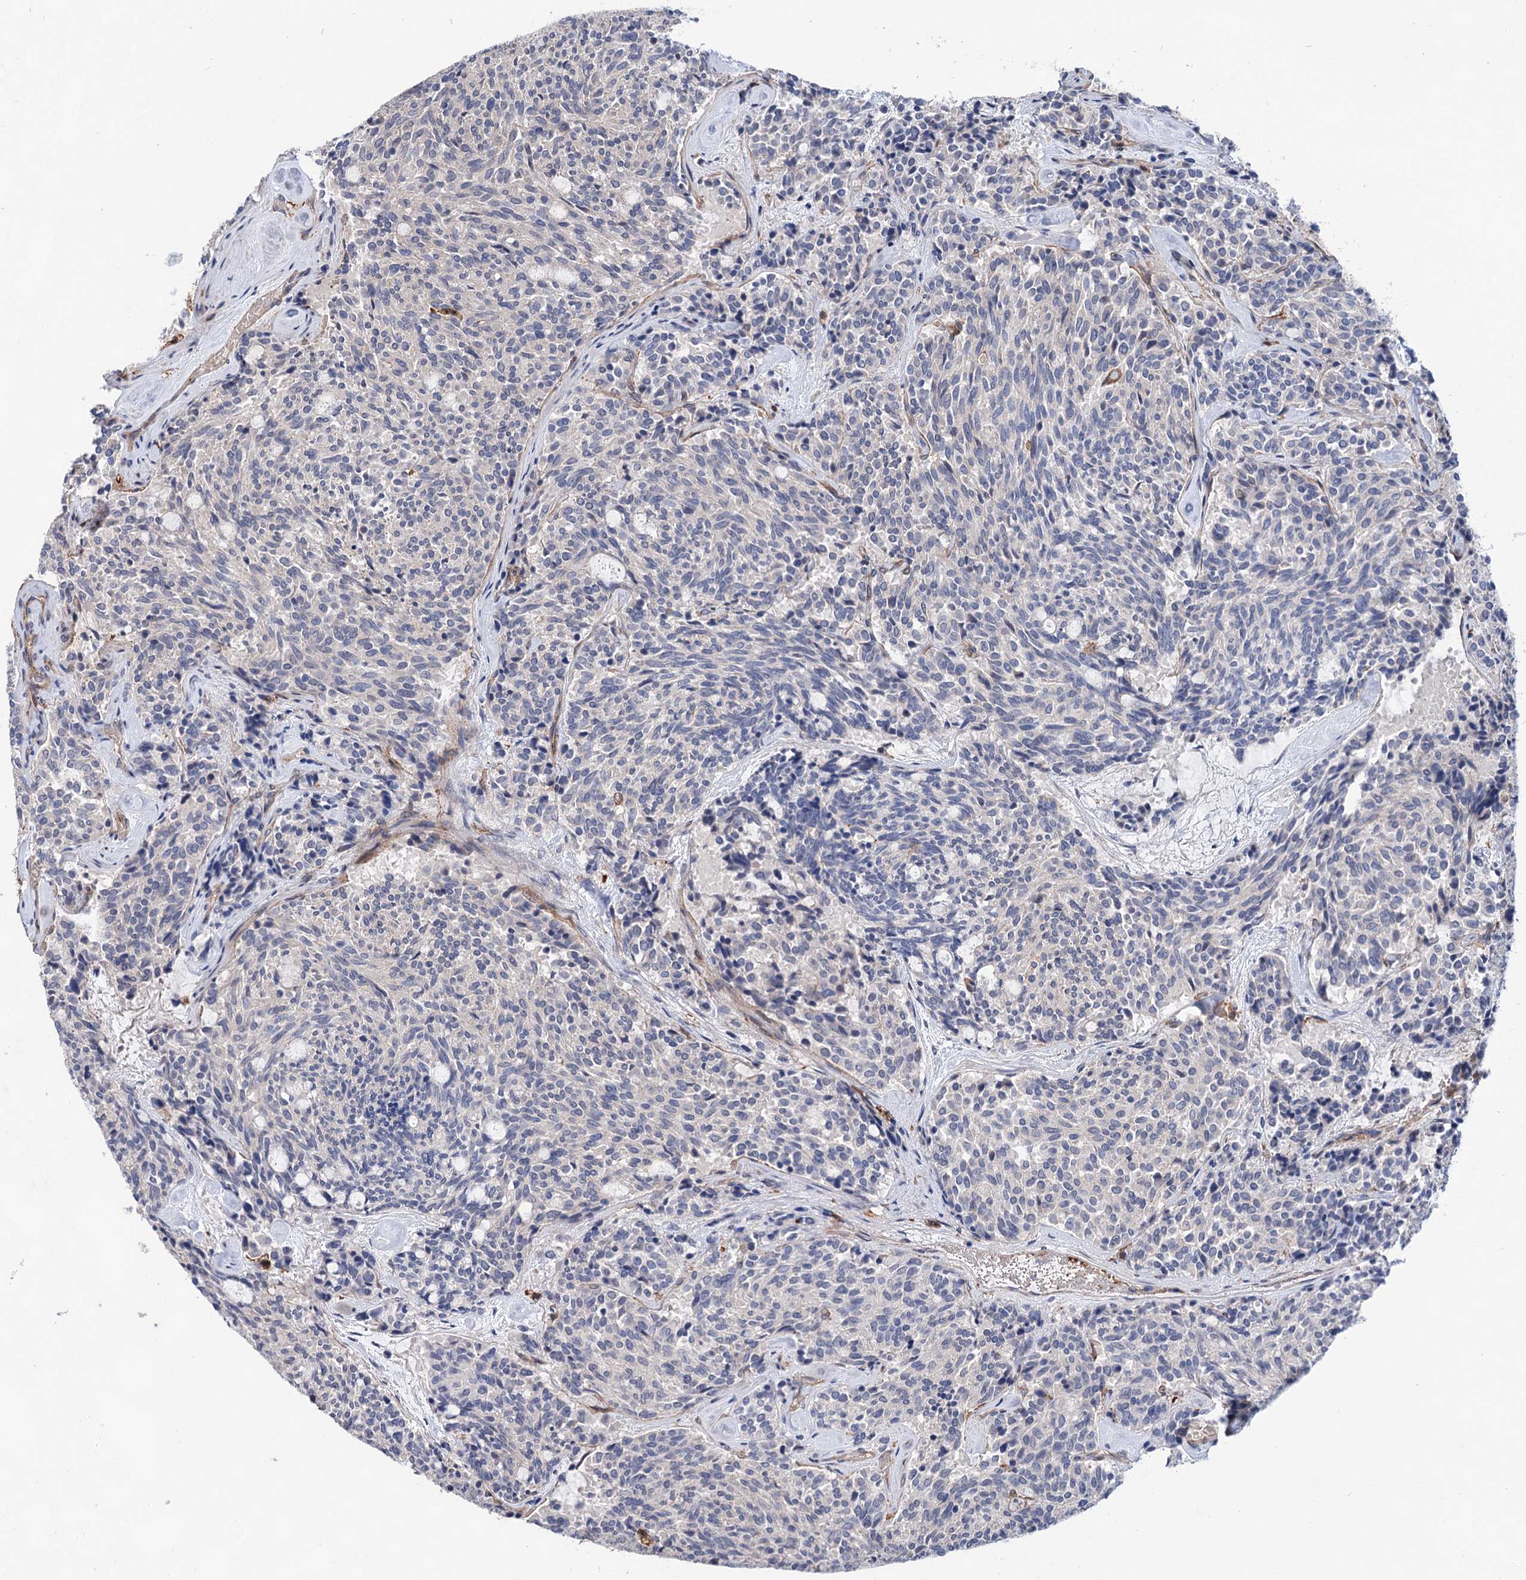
{"staining": {"intensity": "negative", "quantity": "none", "location": "none"}, "tissue": "carcinoid", "cell_type": "Tumor cells", "image_type": "cancer", "snomed": [{"axis": "morphology", "description": "Carcinoid, malignant, NOS"}, {"axis": "topography", "description": "Pancreas"}], "caption": "Immunohistochemistry photomicrograph of malignant carcinoid stained for a protein (brown), which shows no expression in tumor cells.", "gene": "TMTC3", "patient": {"sex": "female", "age": 54}}